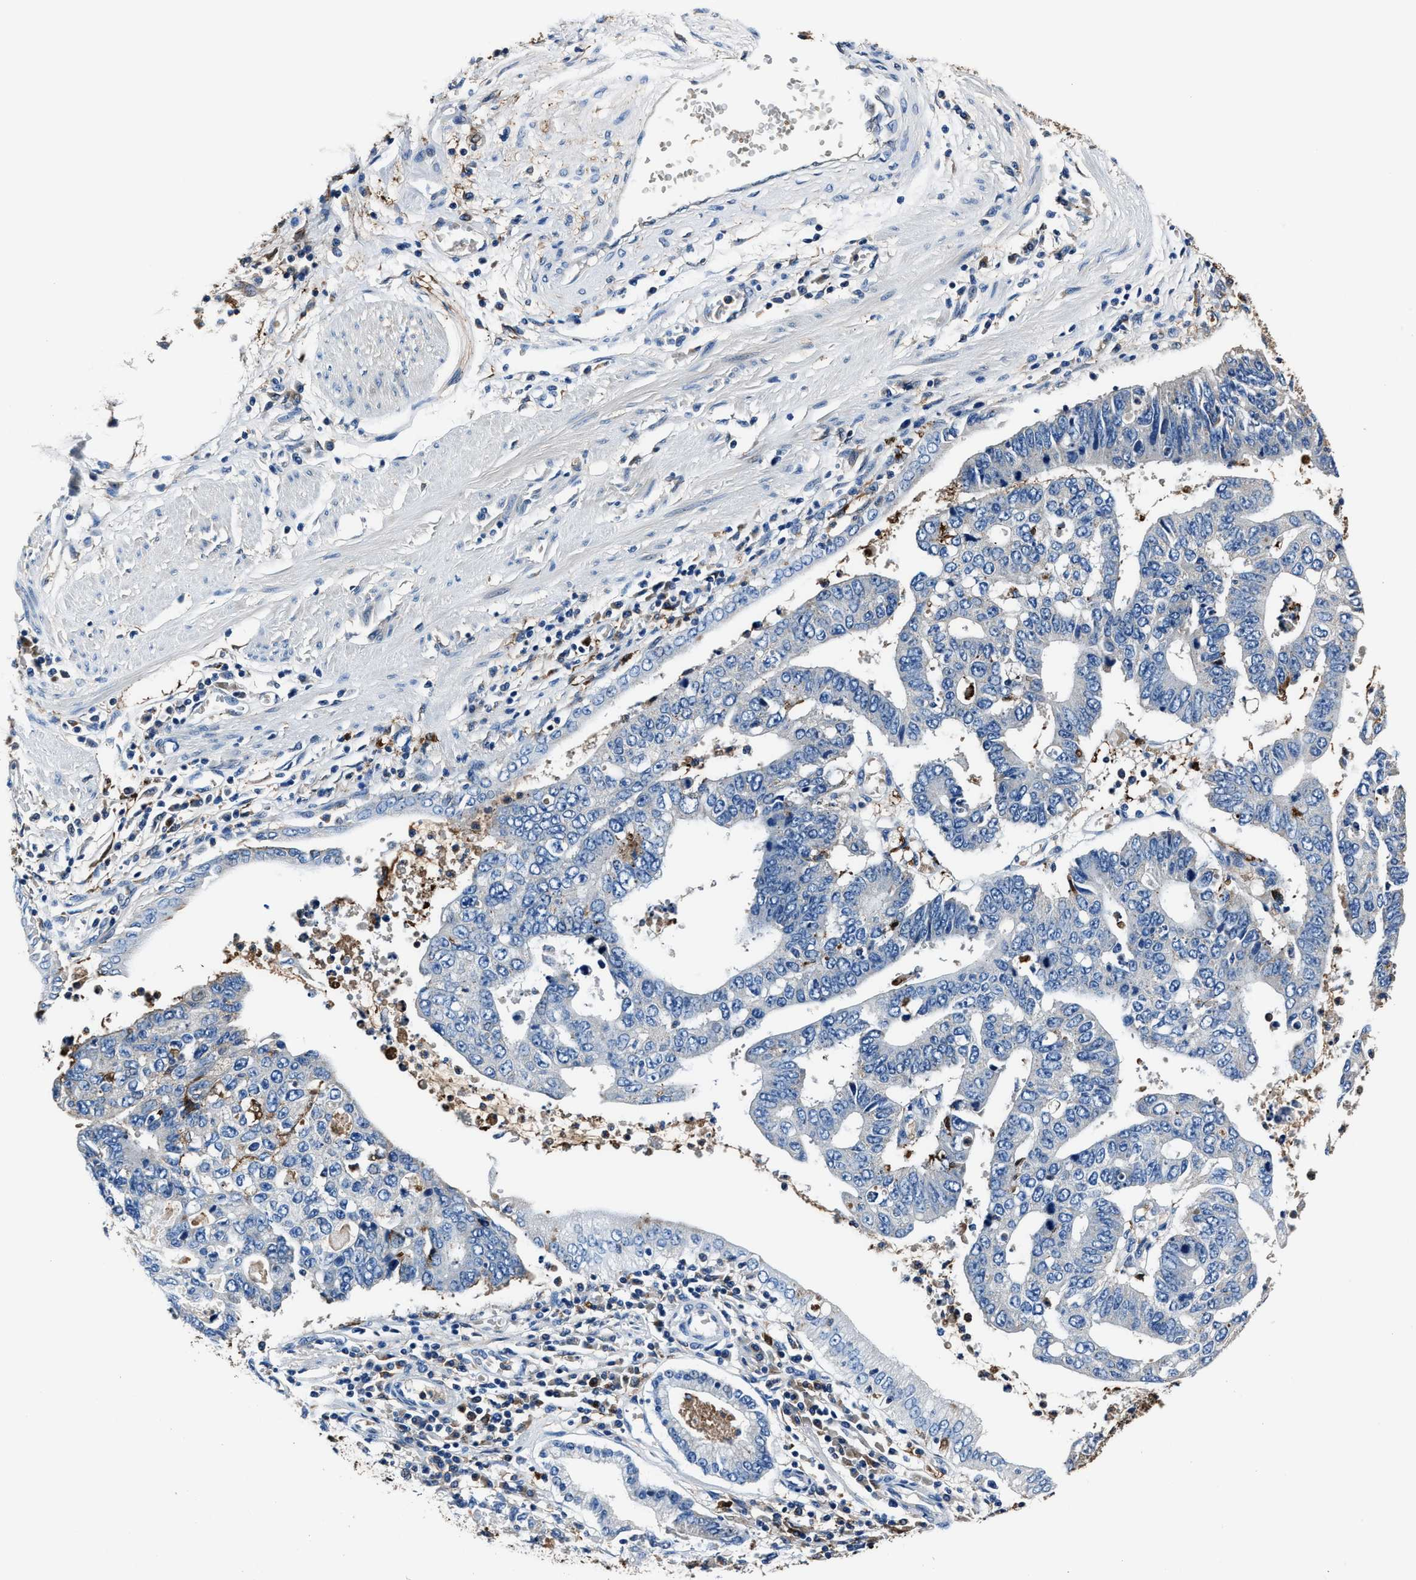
{"staining": {"intensity": "negative", "quantity": "none", "location": "none"}, "tissue": "stomach cancer", "cell_type": "Tumor cells", "image_type": "cancer", "snomed": [{"axis": "morphology", "description": "Adenocarcinoma, NOS"}, {"axis": "topography", "description": "Stomach"}], "caption": "Tumor cells are negative for protein expression in human stomach adenocarcinoma.", "gene": "FTL", "patient": {"sex": "male", "age": 59}}